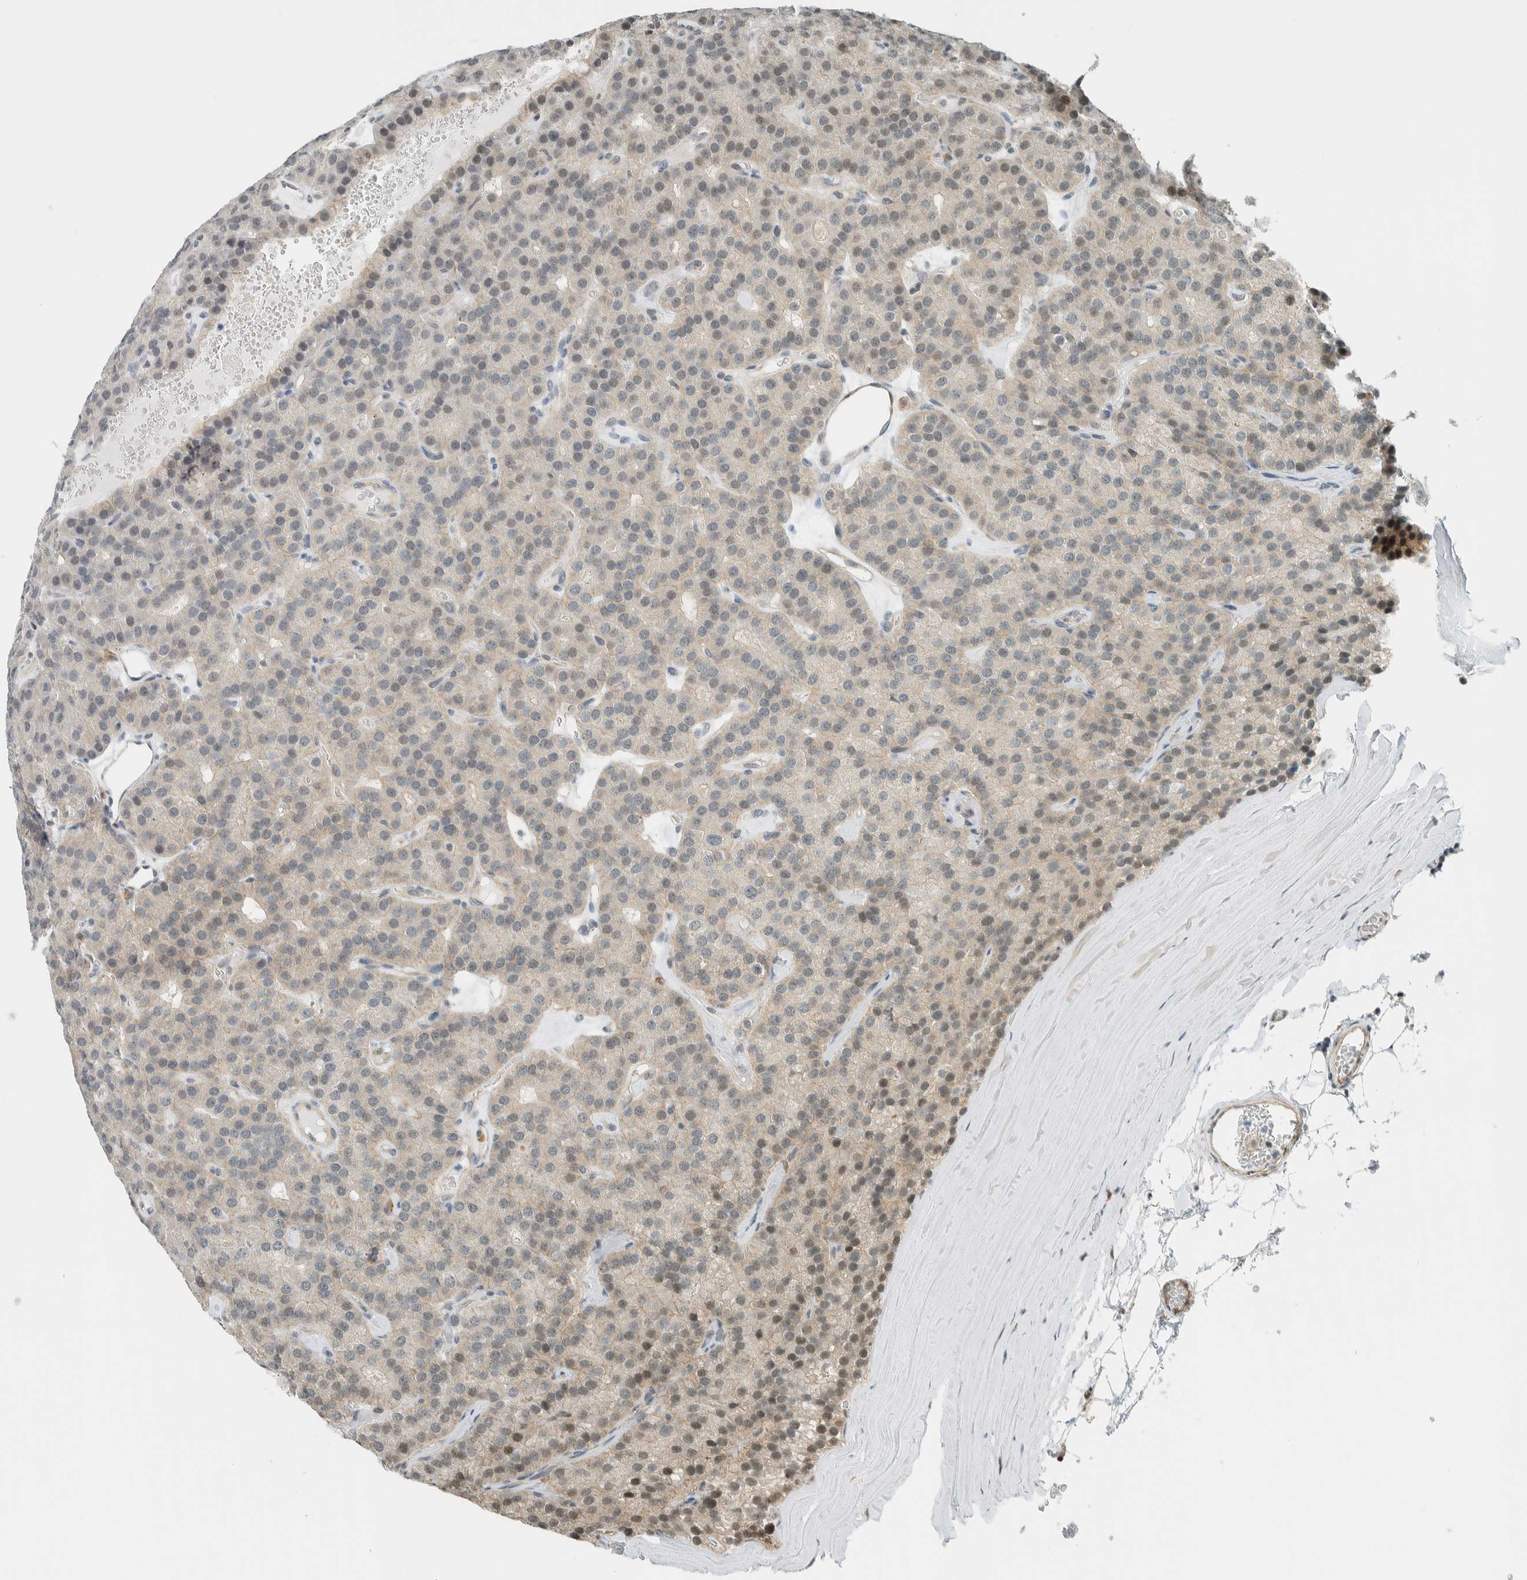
{"staining": {"intensity": "weak", "quantity": "25%-75%", "location": "cytoplasmic/membranous,nuclear"}, "tissue": "parathyroid gland", "cell_type": "Glandular cells", "image_type": "normal", "snomed": [{"axis": "morphology", "description": "Normal tissue, NOS"}, {"axis": "morphology", "description": "Adenoma, NOS"}, {"axis": "topography", "description": "Parathyroid gland"}], "caption": "A low amount of weak cytoplasmic/membranous,nuclear staining is appreciated in about 25%-75% of glandular cells in normal parathyroid gland. (DAB IHC with brightfield microscopy, high magnification).", "gene": "NIBAN2", "patient": {"sex": "female", "age": 86}}